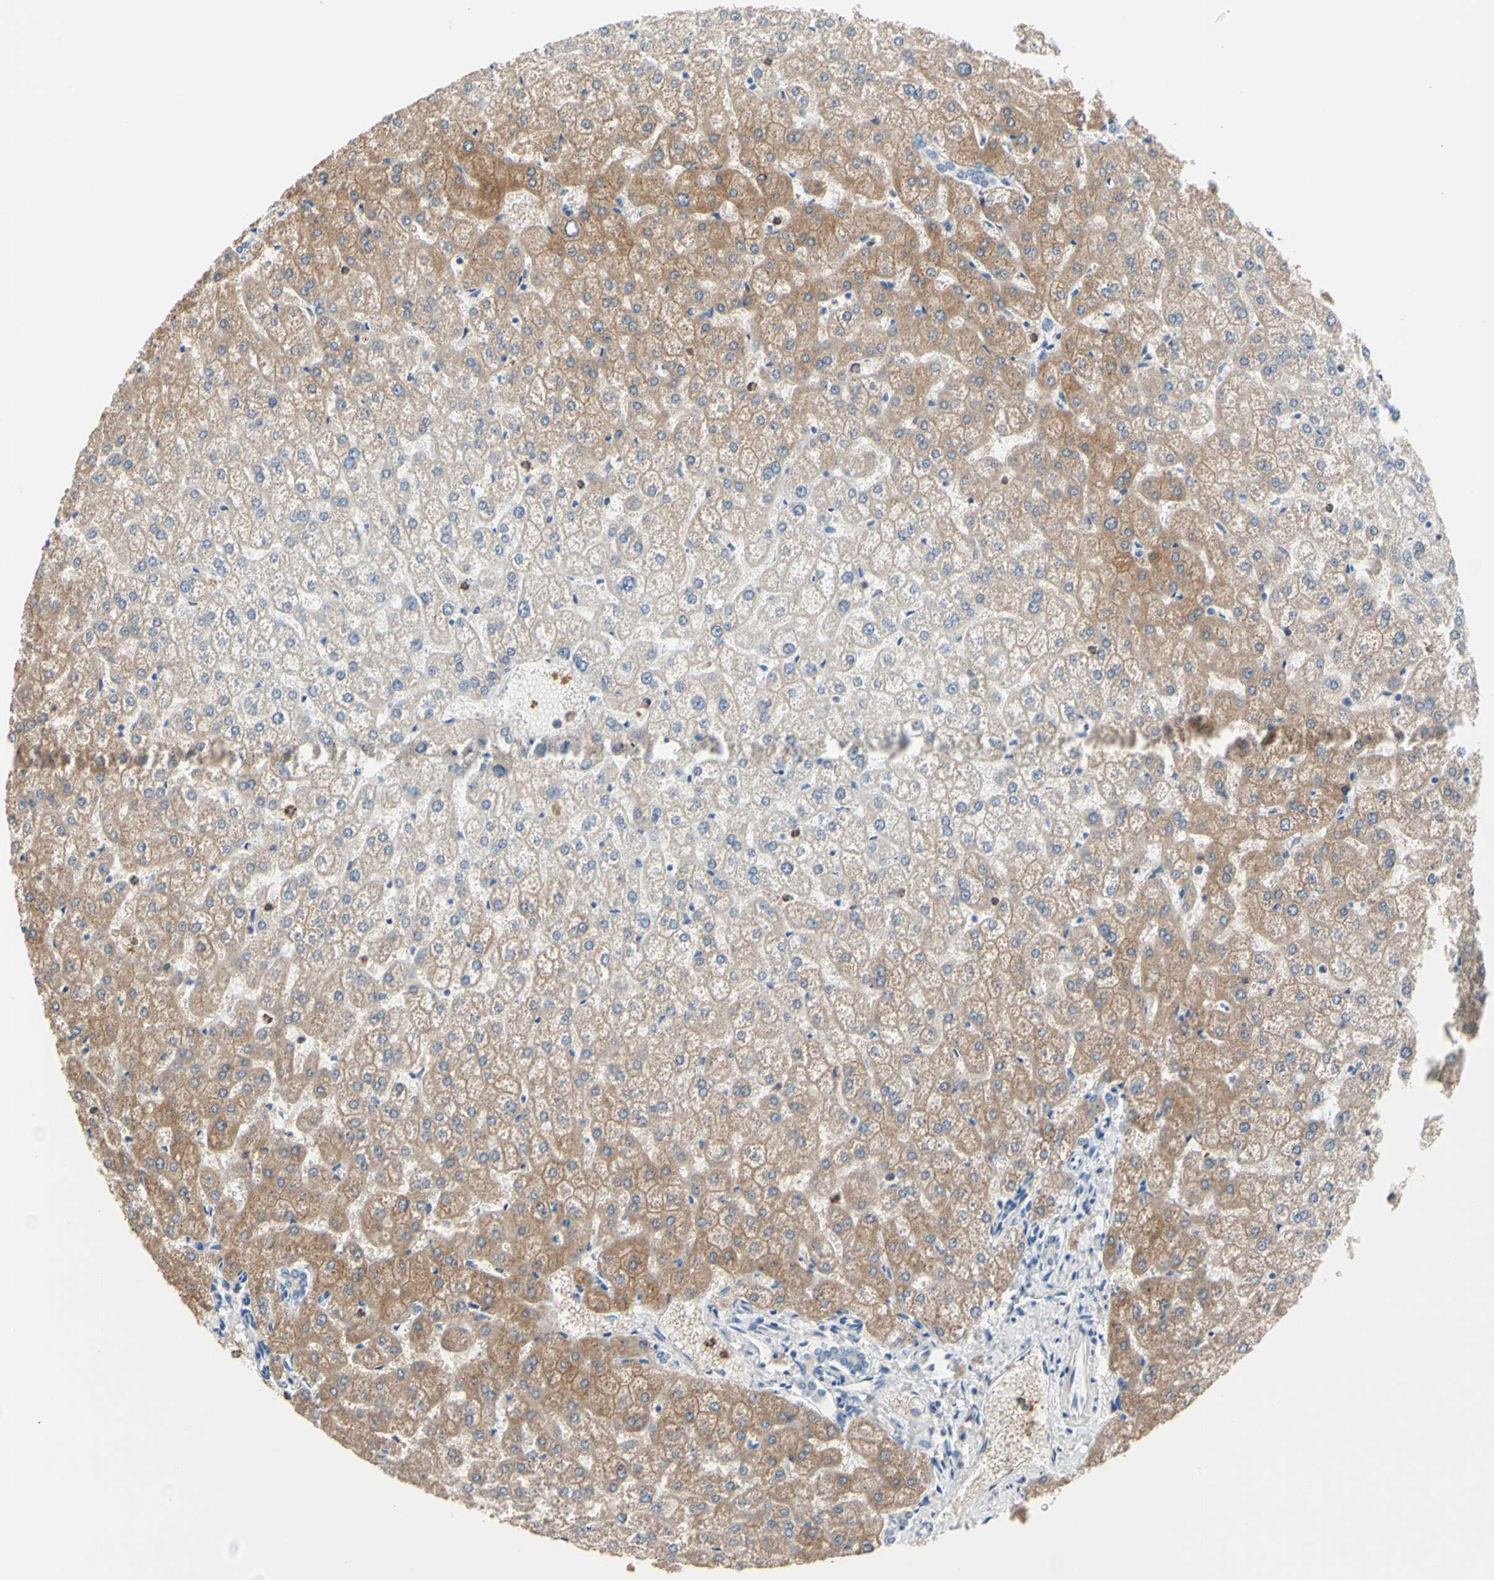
{"staining": {"intensity": "negative", "quantity": "none", "location": "none"}, "tissue": "liver", "cell_type": "Cholangiocytes", "image_type": "normal", "snomed": [{"axis": "morphology", "description": "Normal tissue, NOS"}, {"axis": "topography", "description": "Liver"}], "caption": "A high-resolution histopathology image shows immunohistochemistry staining of normal liver, which shows no significant positivity in cholangiocytes. Brightfield microscopy of immunohistochemistry stained with DAB (3,3'-diaminobenzidine) (brown) and hematoxylin (blue), captured at high magnification.", "gene": "BBOX1", "patient": {"sex": "female", "age": 32}}